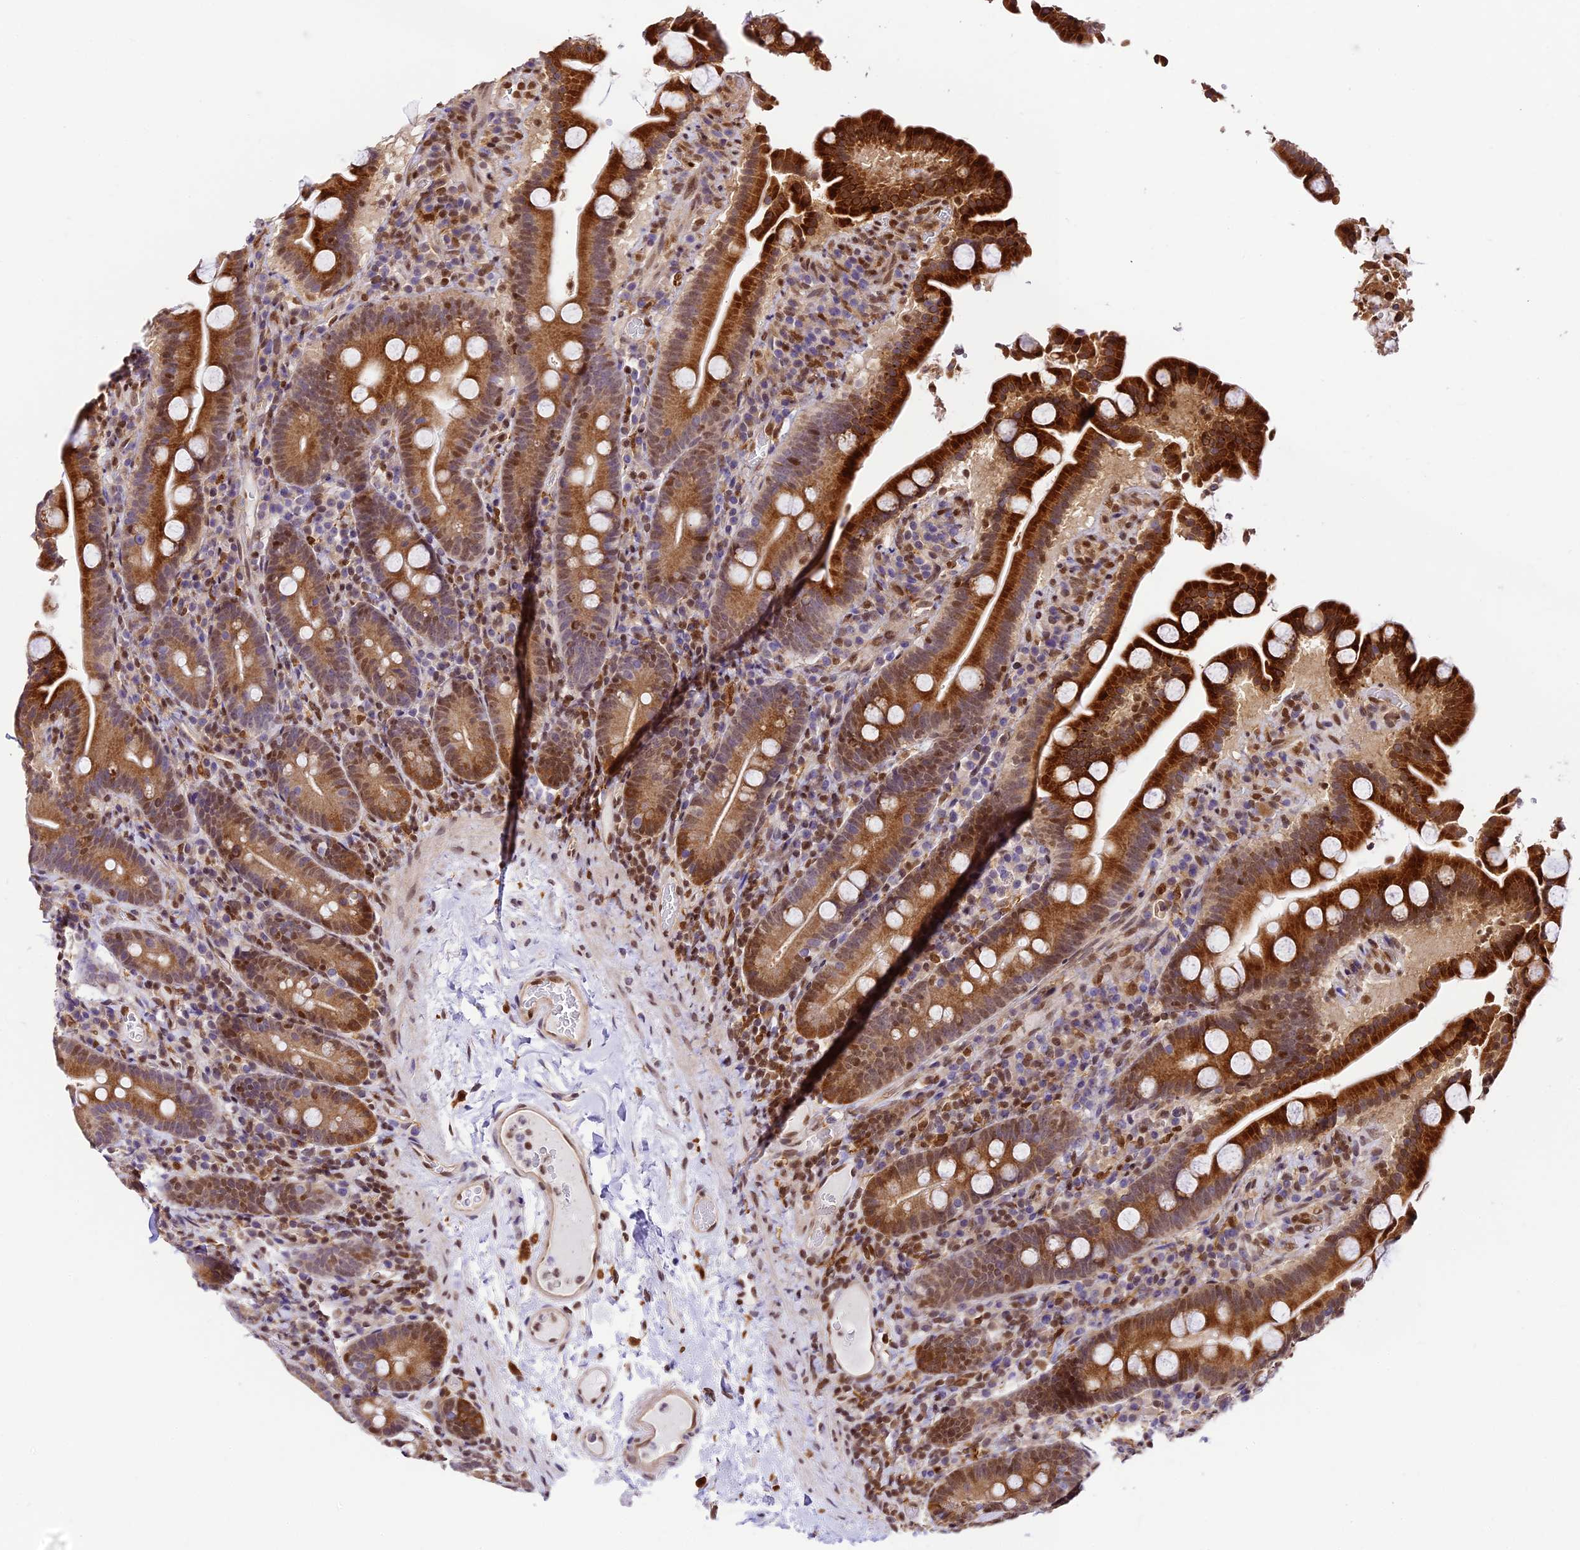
{"staining": {"intensity": "strong", "quantity": "25%-75%", "location": "cytoplasmic/membranous,nuclear"}, "tissue": "duodenum", "cell_type": "Glandular cells", "image_type": "normal", "snomed": [{"axis": "morphology", "description": "Normal tissue, NOS"}, {"axis": "topography", "description": "Duodenum"}], "caption": "High-magnification brightfield microscopy of benign duodenum stained with DAB (brown) and counterstained with hematoxylin (blue). glandular cells exhibit strong cytoplasmic/membranous,nuclear expression is identified in approximately25%-75% of cells. (DAB (3,3'-diaminobenzidine) IHC, brown staining for protein, blue staining for nuclei).", "gene": "TRIM22", "patient": {"sex": "male", "age": 55}}